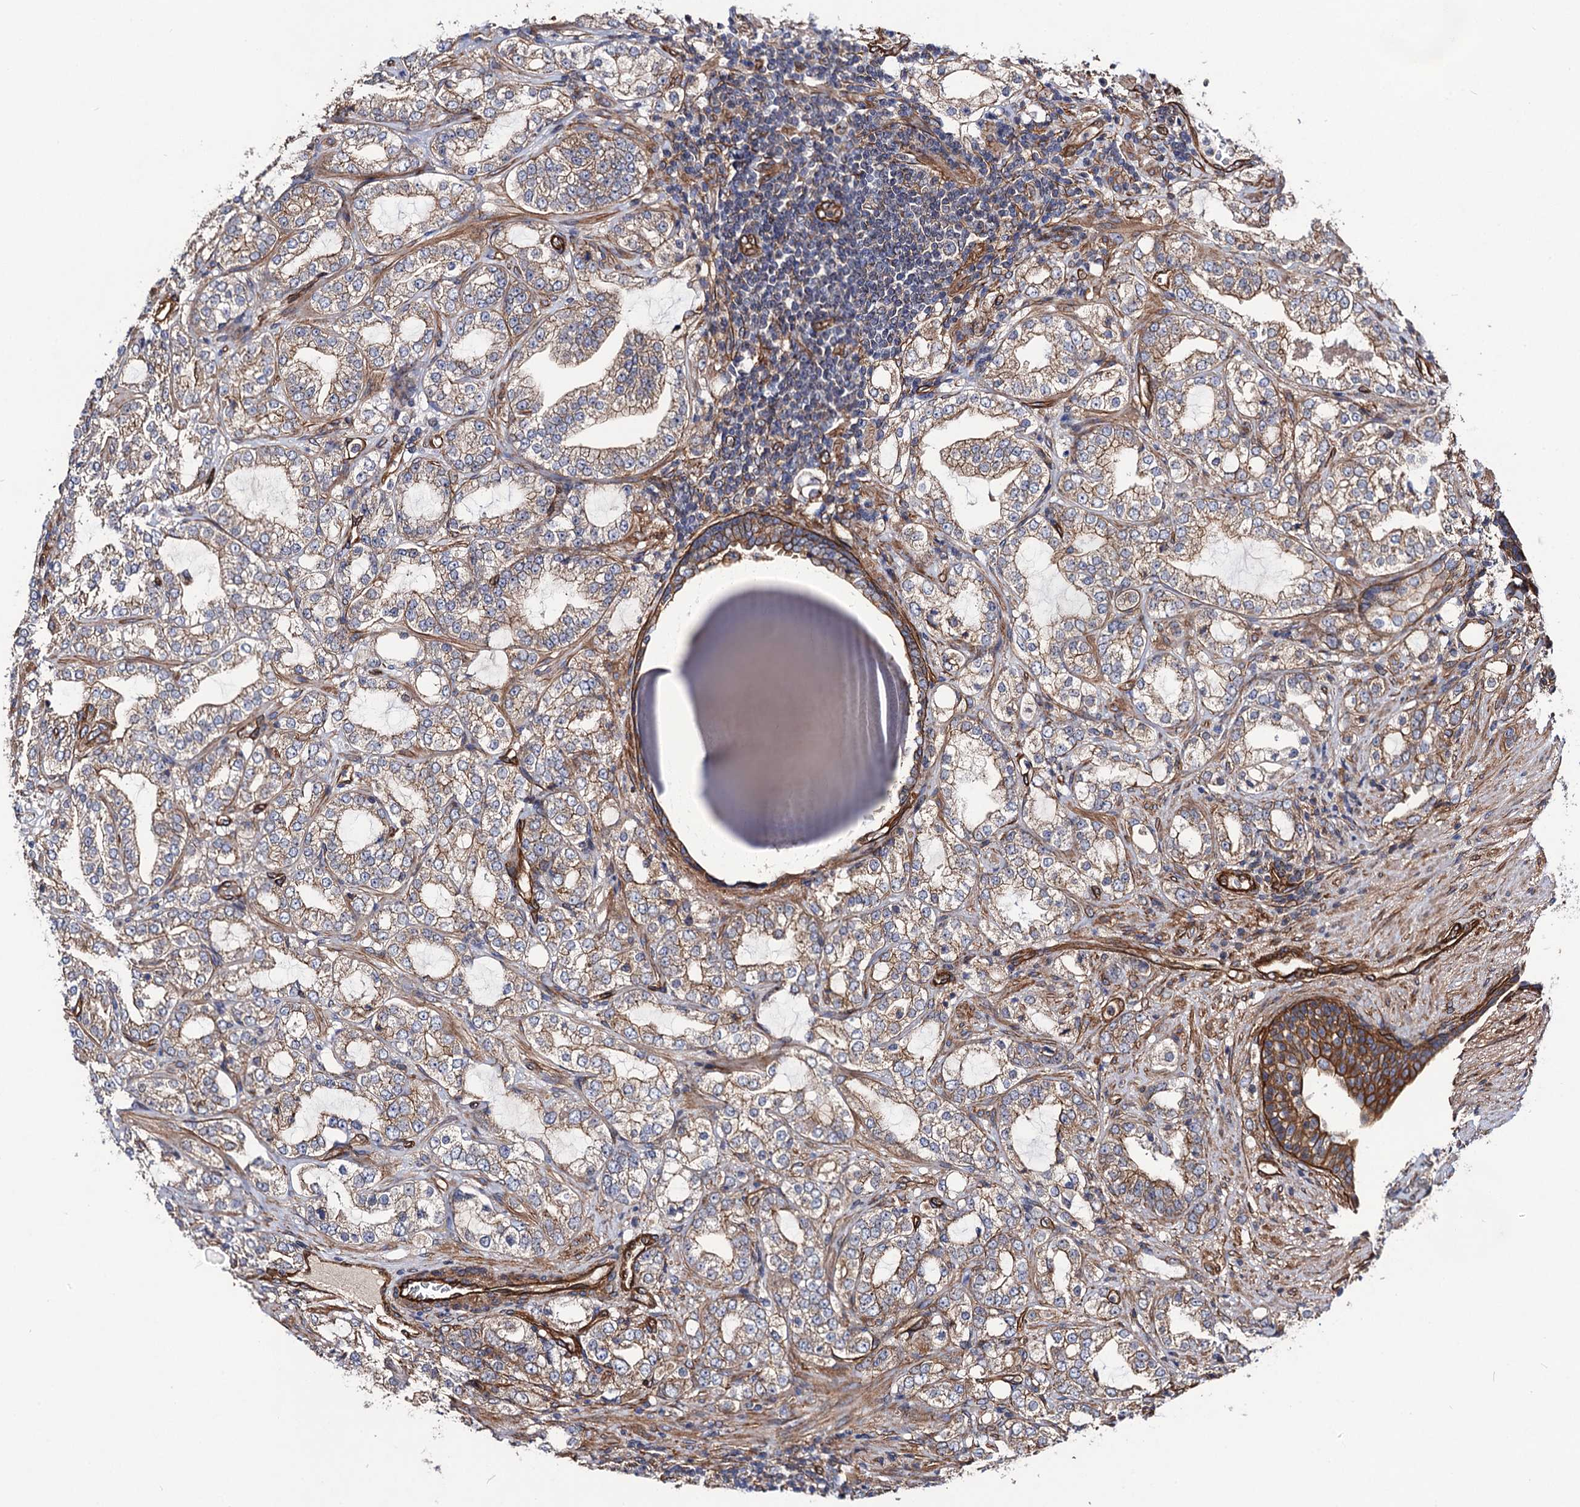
{"staining": {"intensity": "moderate", "quantity": ">75%", "location": "cytoplasmic/membranous"}, "tissue": "prostate cancer", "cell_type": "Tumor cells", "image_type": "cancer", "snomed": [{"axis": "morphology", "description": "Adenocarcinoma, High grade"}, {"axis": "topography", "description": "Prostate"}], "caption": "DAB immunohistochemical staining of human prostate adenocarcinoma (high-grade) shows moderate cytoplasmic/membranous protein expression in about >75% of tumor cells.", "gene": "CIP2A", "patient": {"sex": "male", "age": 64}}